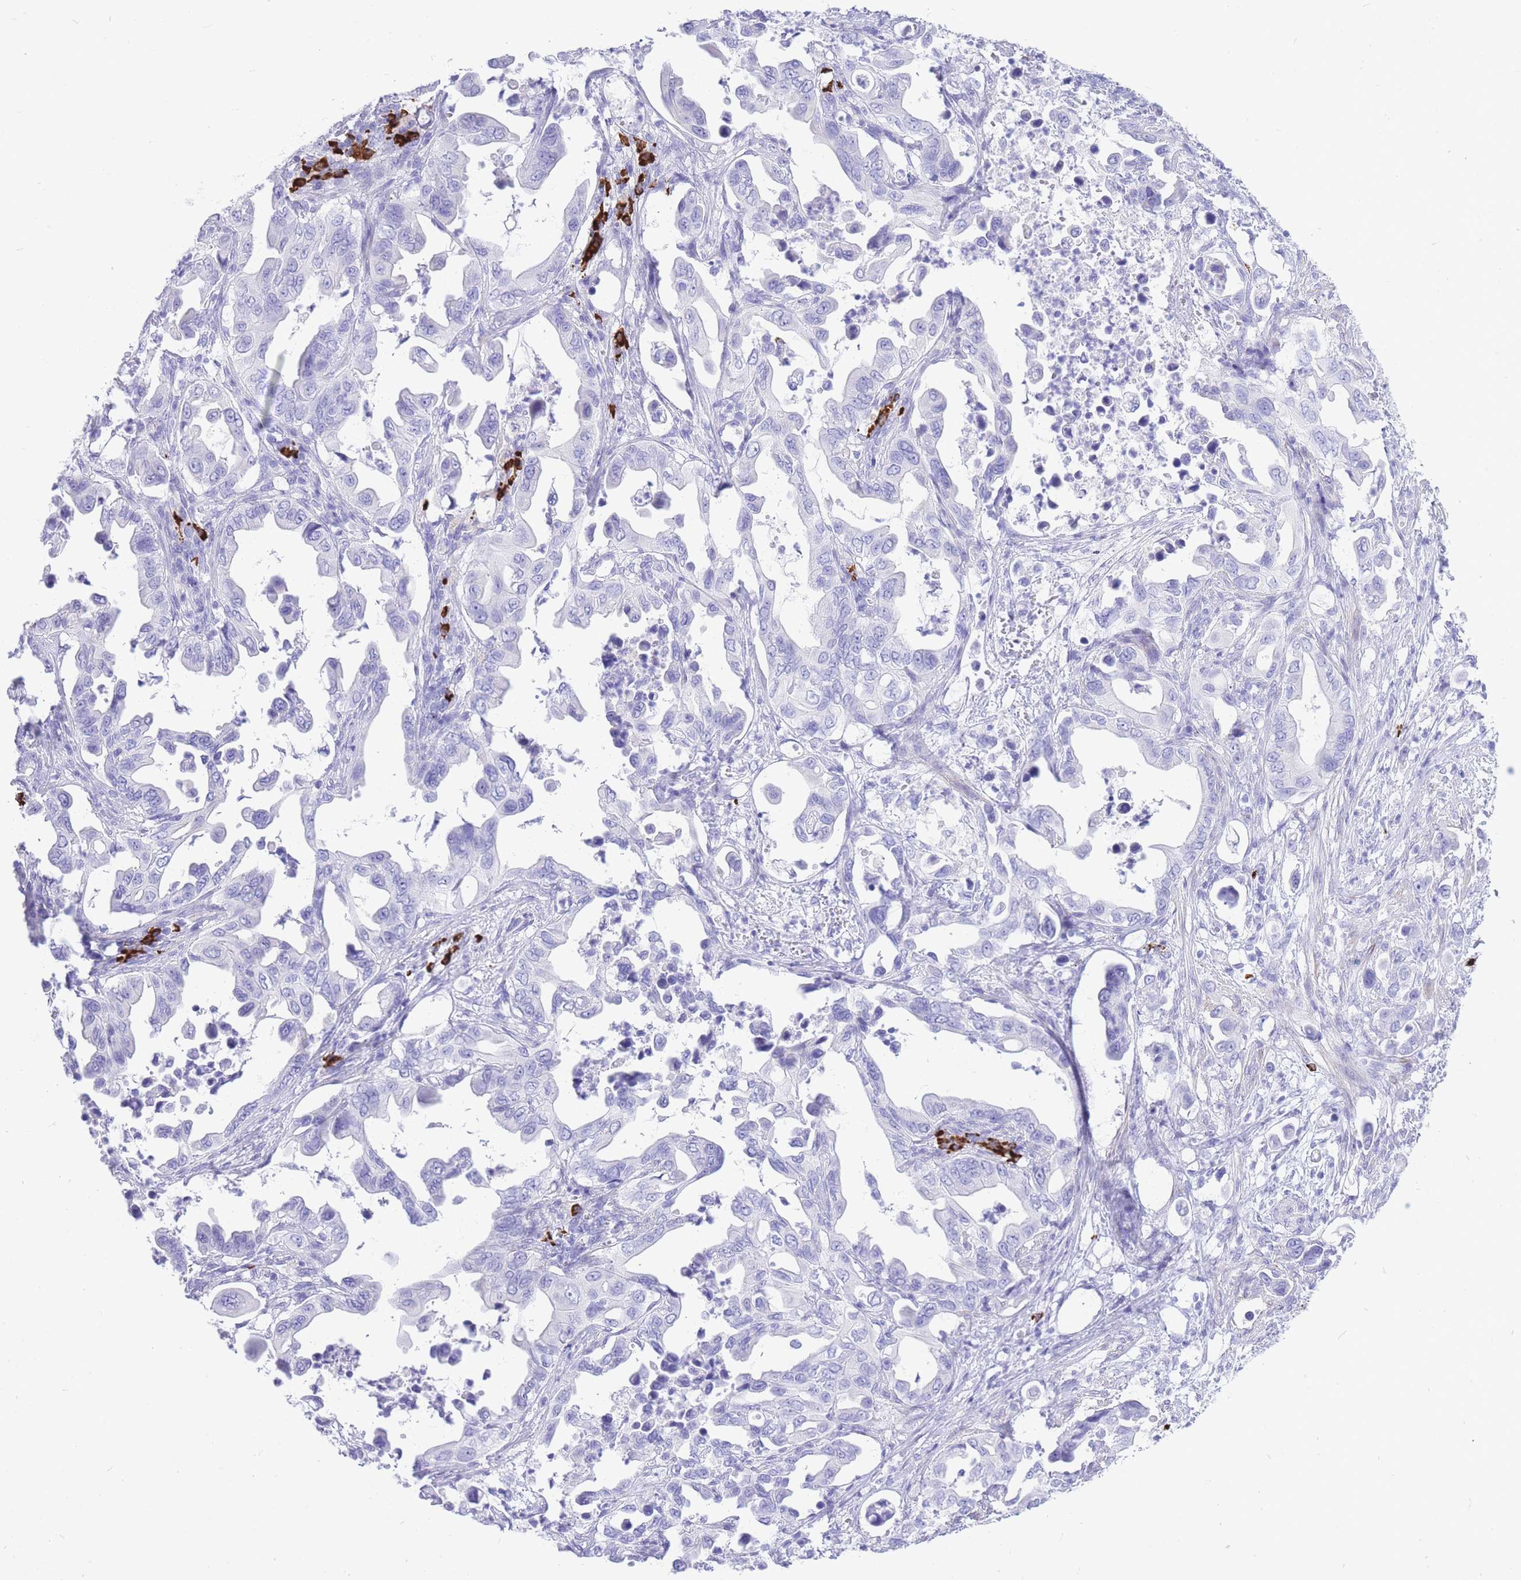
{"staining": {"intensity": "negative", "quantity": "none", "location": "none"}, "tissue": "pancreatic cancer", "cell_type": "Tumor cells", "image_type": "cancer", "snomed": [{"axis": "morphology", "description": "Adenocarcinoma, NOS"}, {"axis": "topography", "description": "Pancreas"}], "caption": "Immunohistochemical staining of adenocarcinoma (pancreatic) reveals no significant expression in tumor cells.", "gene": "ZFP62", "patient": {"sex": "male", "age": 61}}